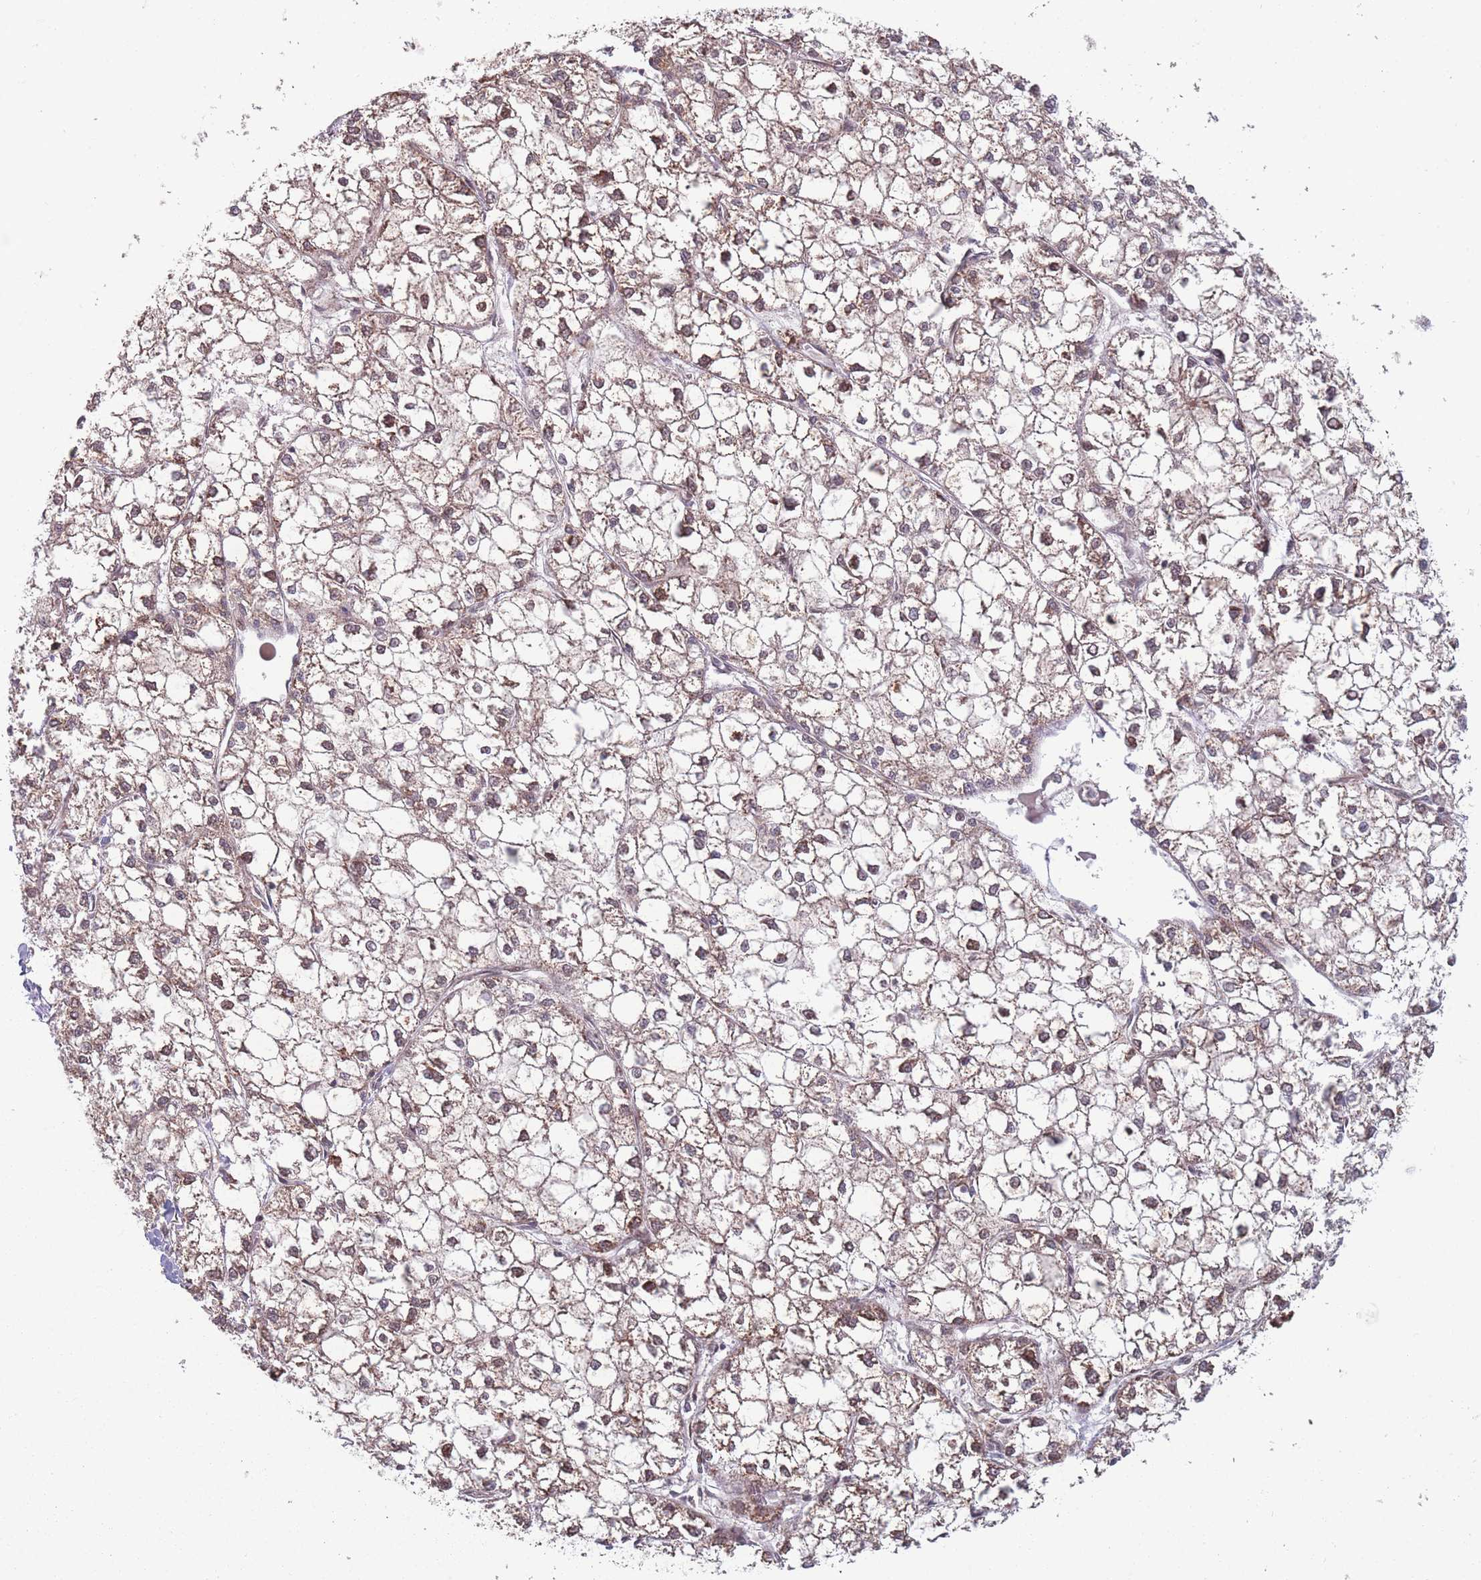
{"staining": {"intensity": "moderate", "quantity": ">75%", "location": "cytoplasmic/membranous"}, "tissue": "liver cancer", "cell_type": "Tumor cells", "image_type": "cancer", "snomed": [{"axis": "morphology", "description": "Carcinoma, Hepatocellular, NOS"}, {"axis": "topography", "description": "Liver"}], "caption": "This is an image of IHC staining of liver cancer, which shows moderate positivity in the cytoplasmic/membranous of tumor cells.", "gene": "RPS18", "patient": {"sex": "female", "age": 43}}